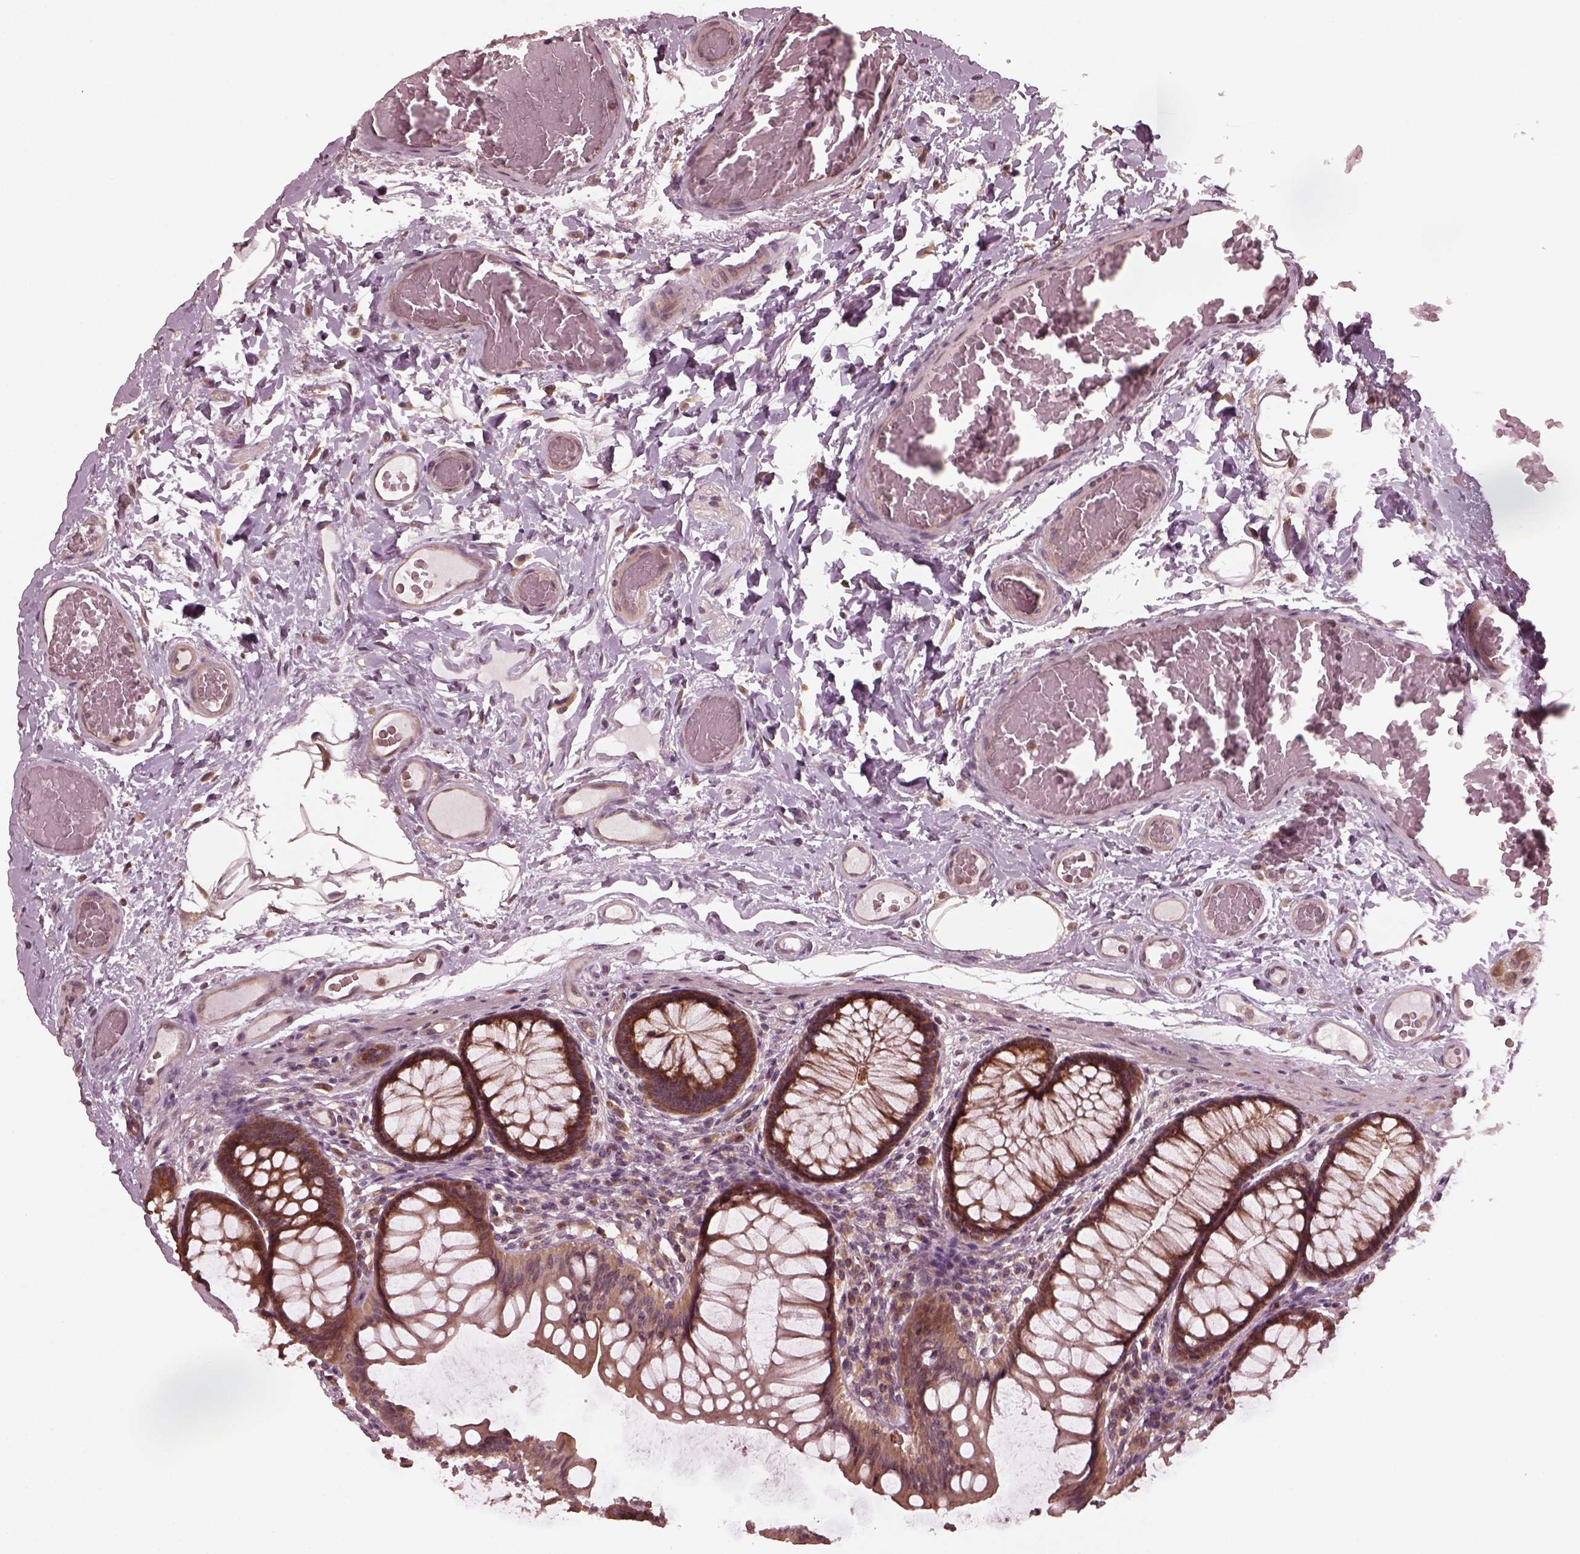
{"staining": {"intensity": "weak", "quantity": ">75%", "location": "cytoplasmic/membranous"}, "tissue": "colon", "cell_type": "Endothelial cells", "image_type": "normal", "snomed": [{"axis": "morphology", "description": "Normal tissue, NOS"}, {"axis": "topography", "description": "Colon"}], "caption": "Weak cytoplasmic/membranous protein staining is present in about >75% of endothelial cells in colon. The protein of interest is shown in brown color, while the nuclei are stained blue.", "gene": "FAF2", "patient": {"sex": "female", "age": 65}}